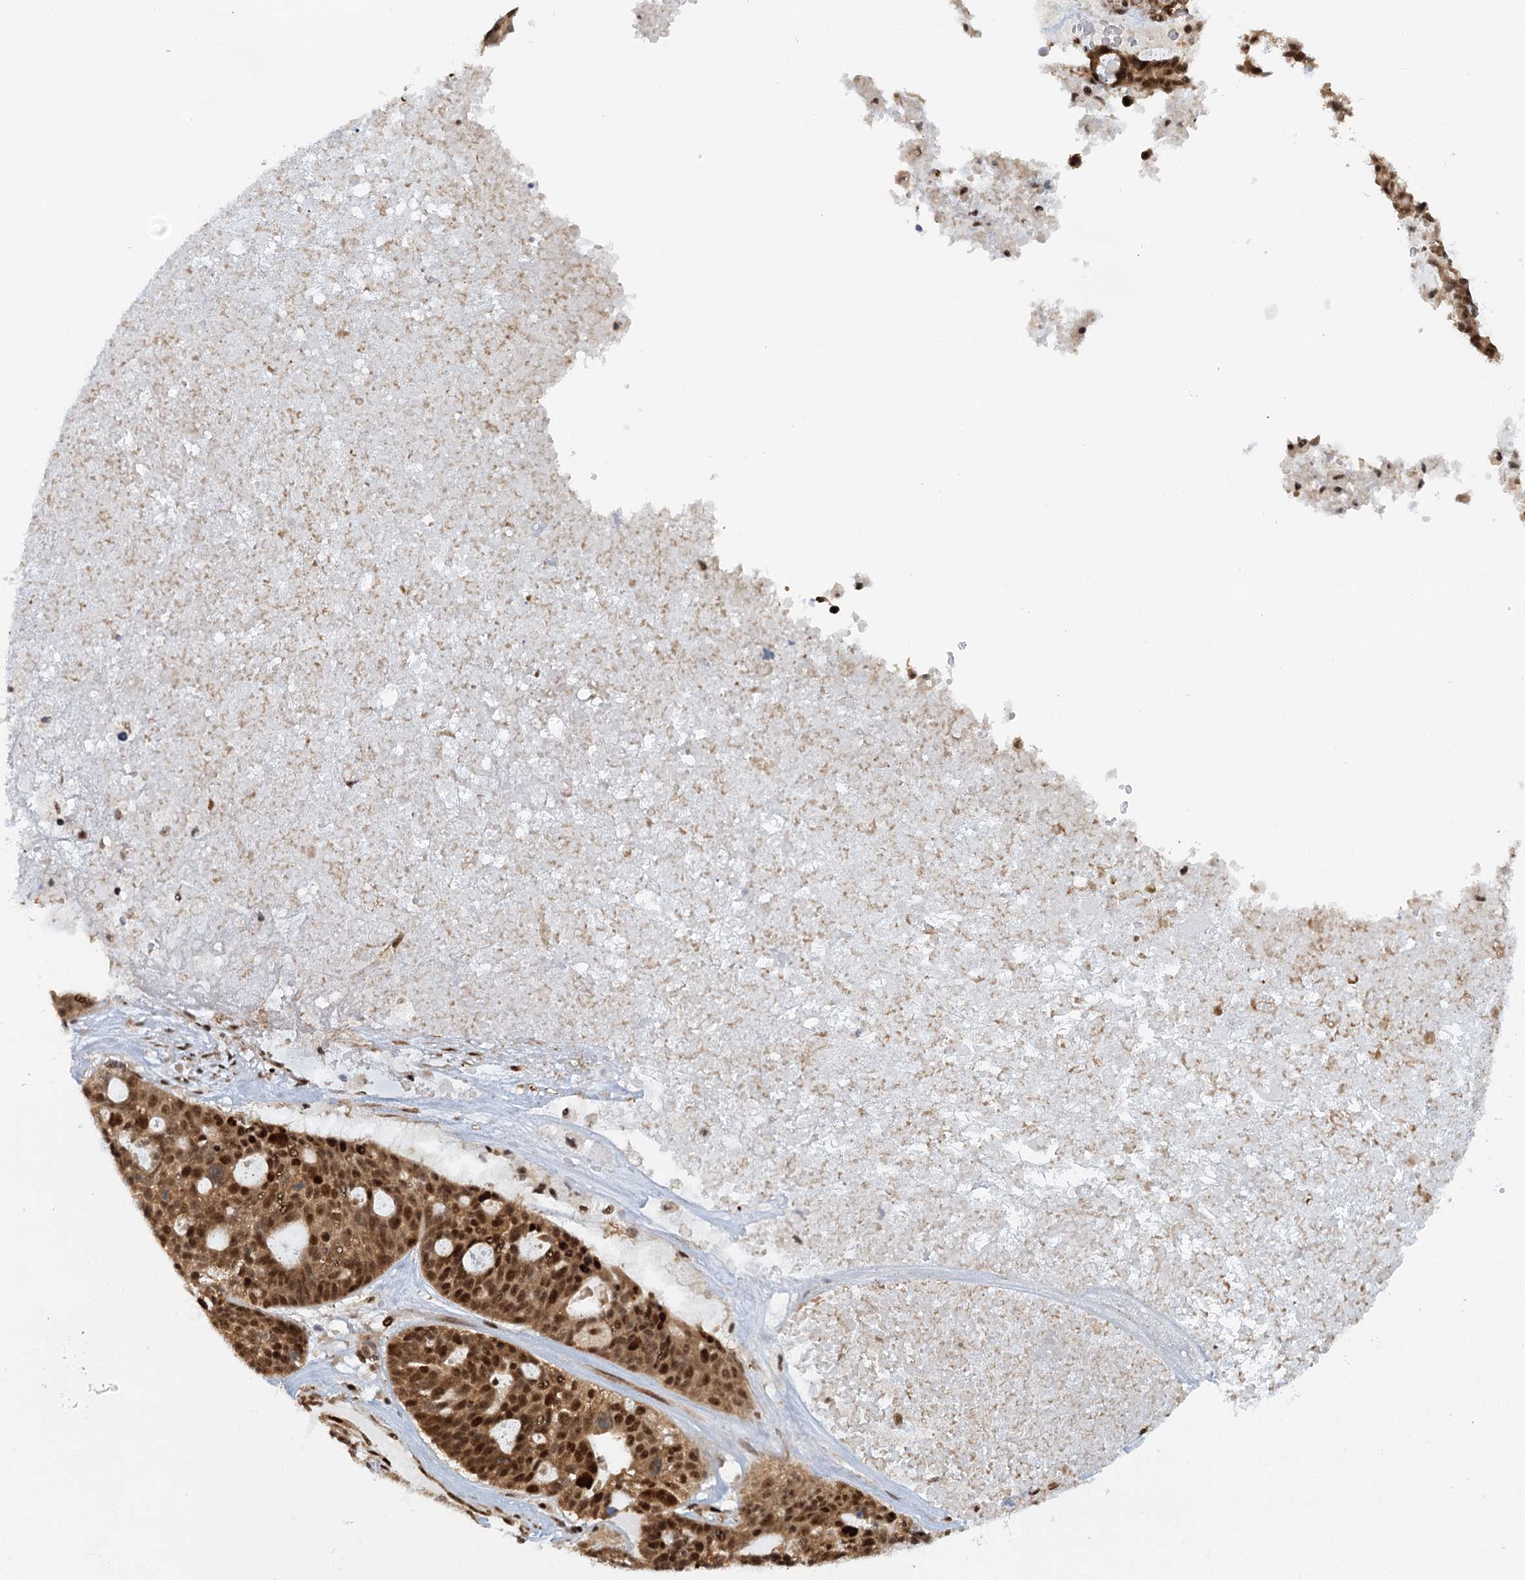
{"staining": {"intensity": "strong", "quantity": ">75%", "location": "cytoplasmic/membranous,nuclear"}, "tissue": "ovarian cancer", "cell_type": "Tumor cells", "image_type": "cancer", "snomed": [{"axis": "morphology", "description": "Cystadenocarcinoma, serous, NOS"}, {"axis": "topography", "description": "Ovary"}], "caption": "This is an image of immunohistochemistry (IHC) staining of serous cystadenocarcinoma (ovarian), which shows strong staining in the cytoplasmic/membranous and nuclear of tumor cells.", "gene": "GPATCH11", "patient": {"sex": "female", "age": 59}}